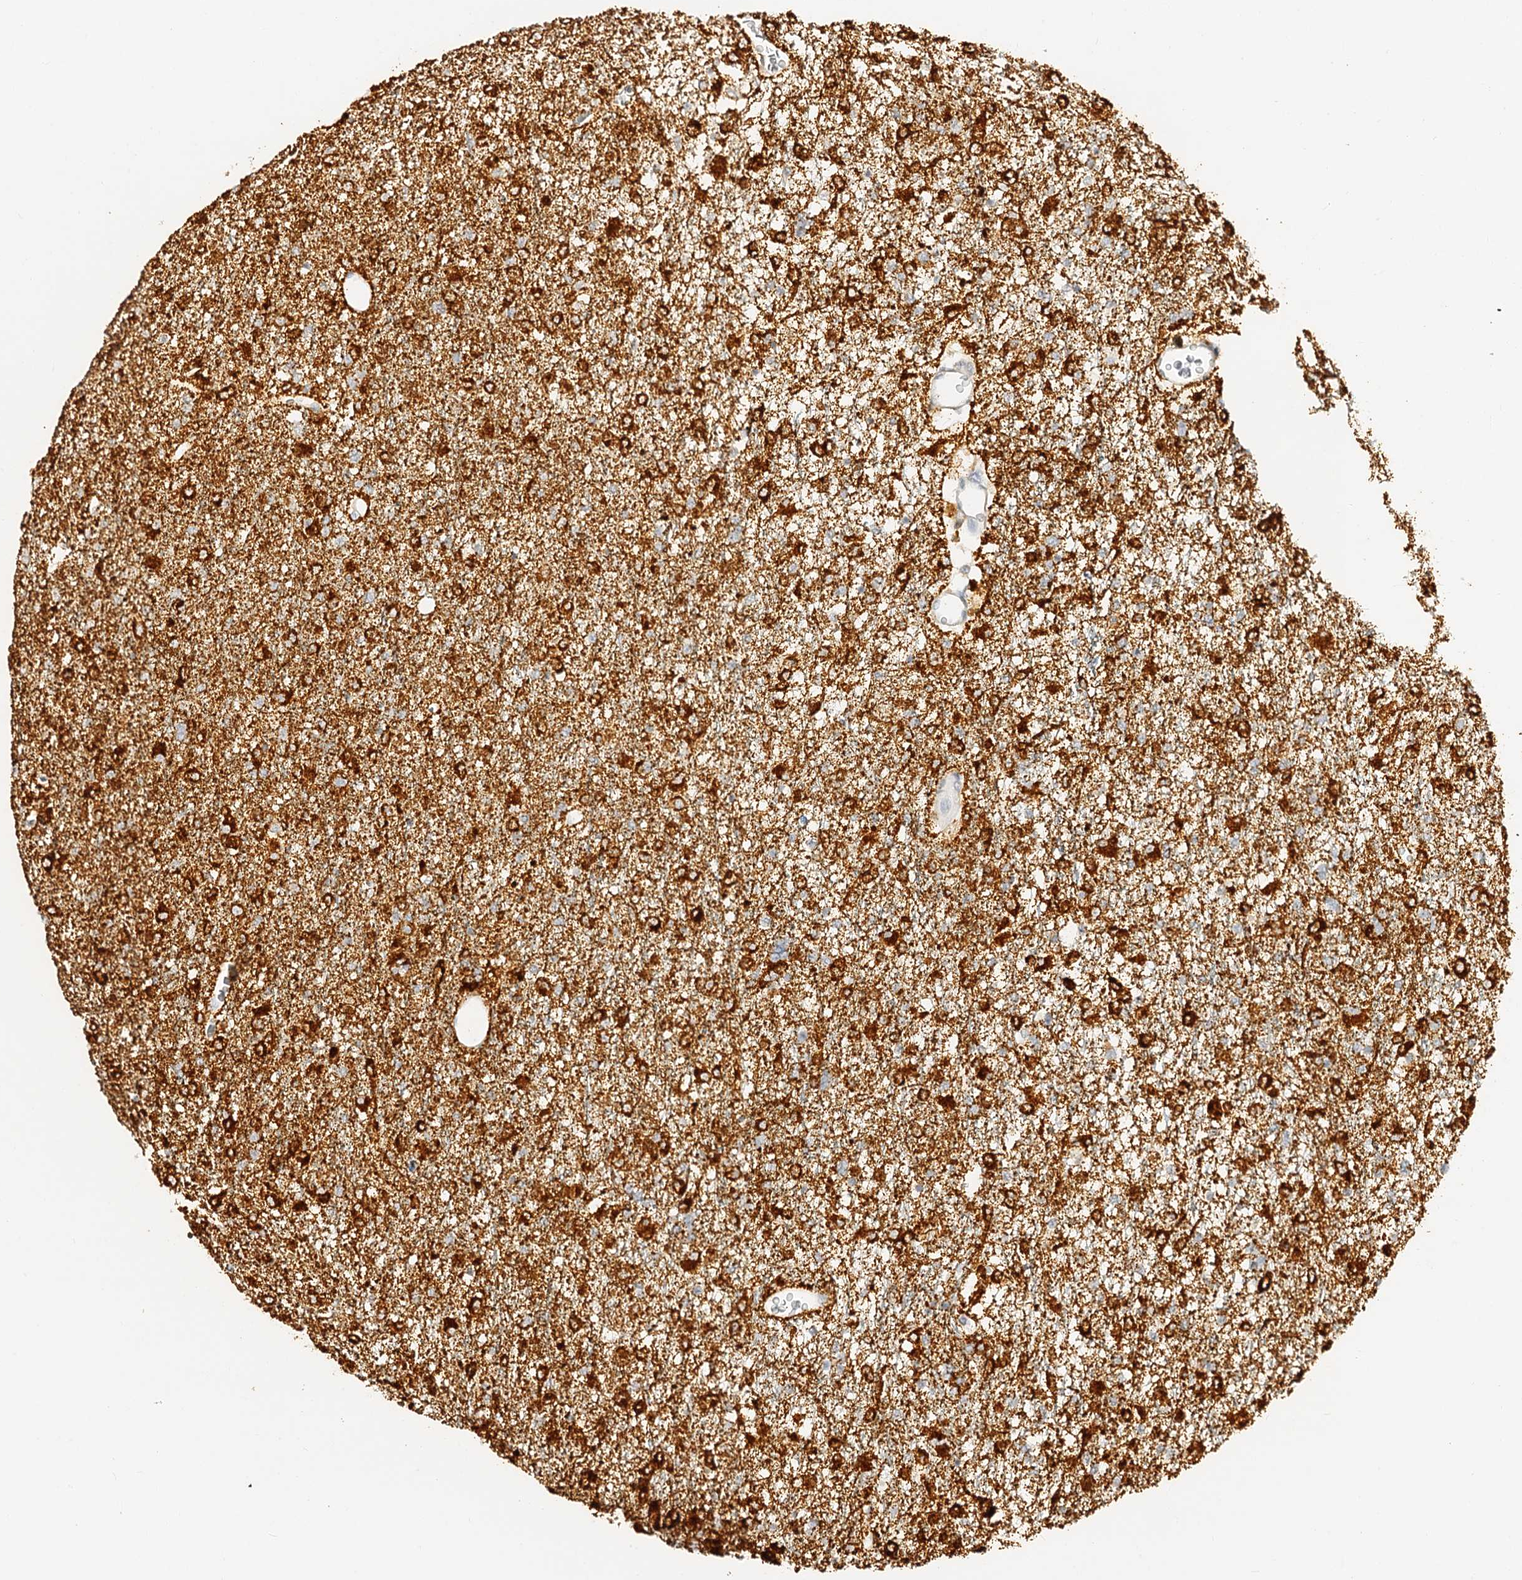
{"staining": {"intensity": "strong", "quantity": ">75%", "location": "cytoplasmic/membranous"}, "tissue": "glioma", "cell_type": "Tumor cells", "image_type": "cancer", "snomed": [{"axis": "morphology", "description": "Glioma, malignant, Low grade"}, {"axis": "topography", "description": "Brain"}], "caption": "Strong cytoplasmic/membranous protein staining is present in about >75% of tumor cells in malignant low-grade glioma.", "gene": "MAOB", "patient": {"sex": "male", "age": 65}}